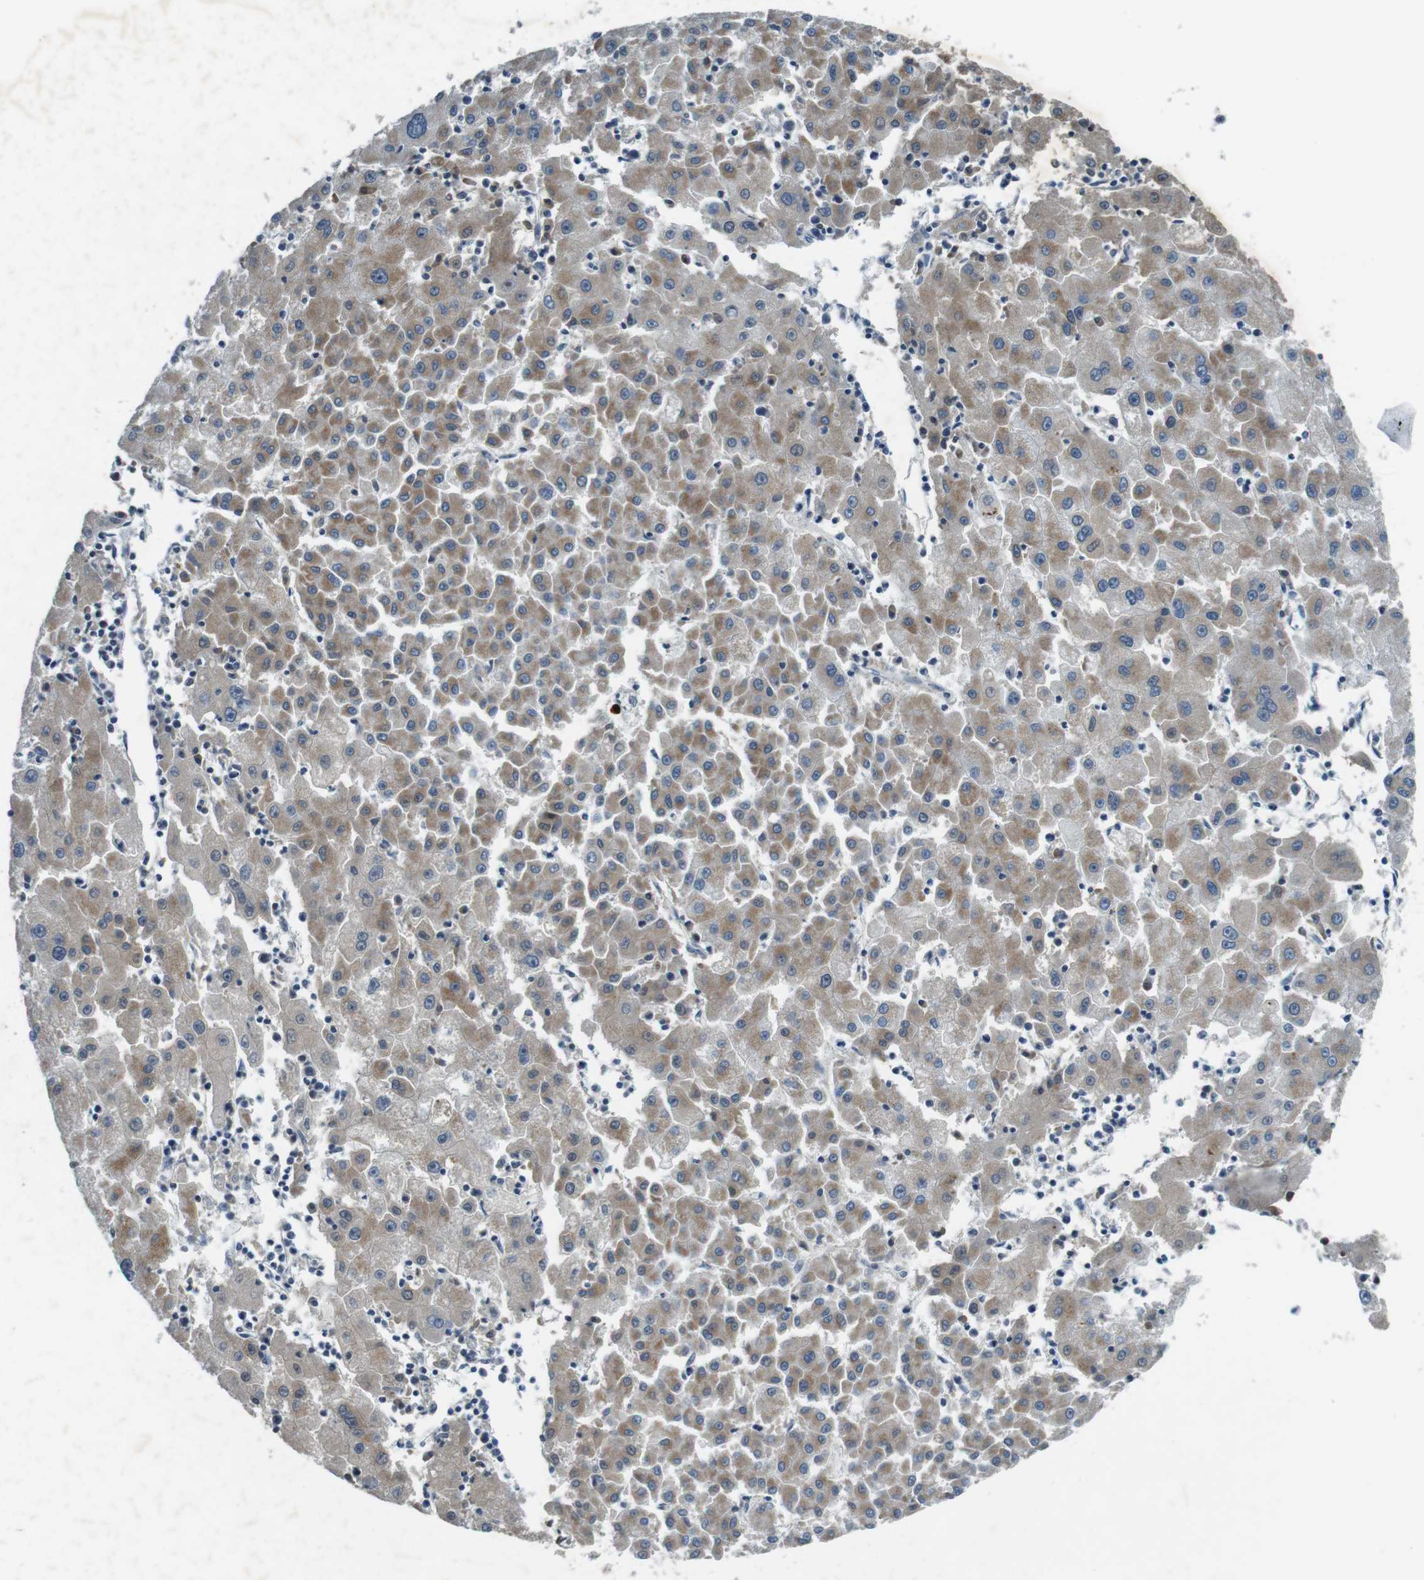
{"staining": {"intensity": "moderate", "quantity": ">75%", "location": "cytoplasmic/membranous"}, "tissue": "liver cancer", "cell_type": "Tumor cells", "image_type": "cancer", "snomed": [{"axis": "morphology", "description": "Carcinoma, Hepatocellular, NOS"}, {"axis": "topography", "description": "Liver"}], "caption": "Brown immunohistochemical staining in human liver cancer exhibits moderate cytoplasmic/membranous staining in about >75% of tumor cells. The staining was performed using DAB (3,3'-diaminobenzidine) to visualize the protein expression in brown, while the nuclei were stained in blue with hematoxylin (Magnification: 20x).", "gene": "MAPKAPK5", "patient": {"sex": "male", "age": 72}}